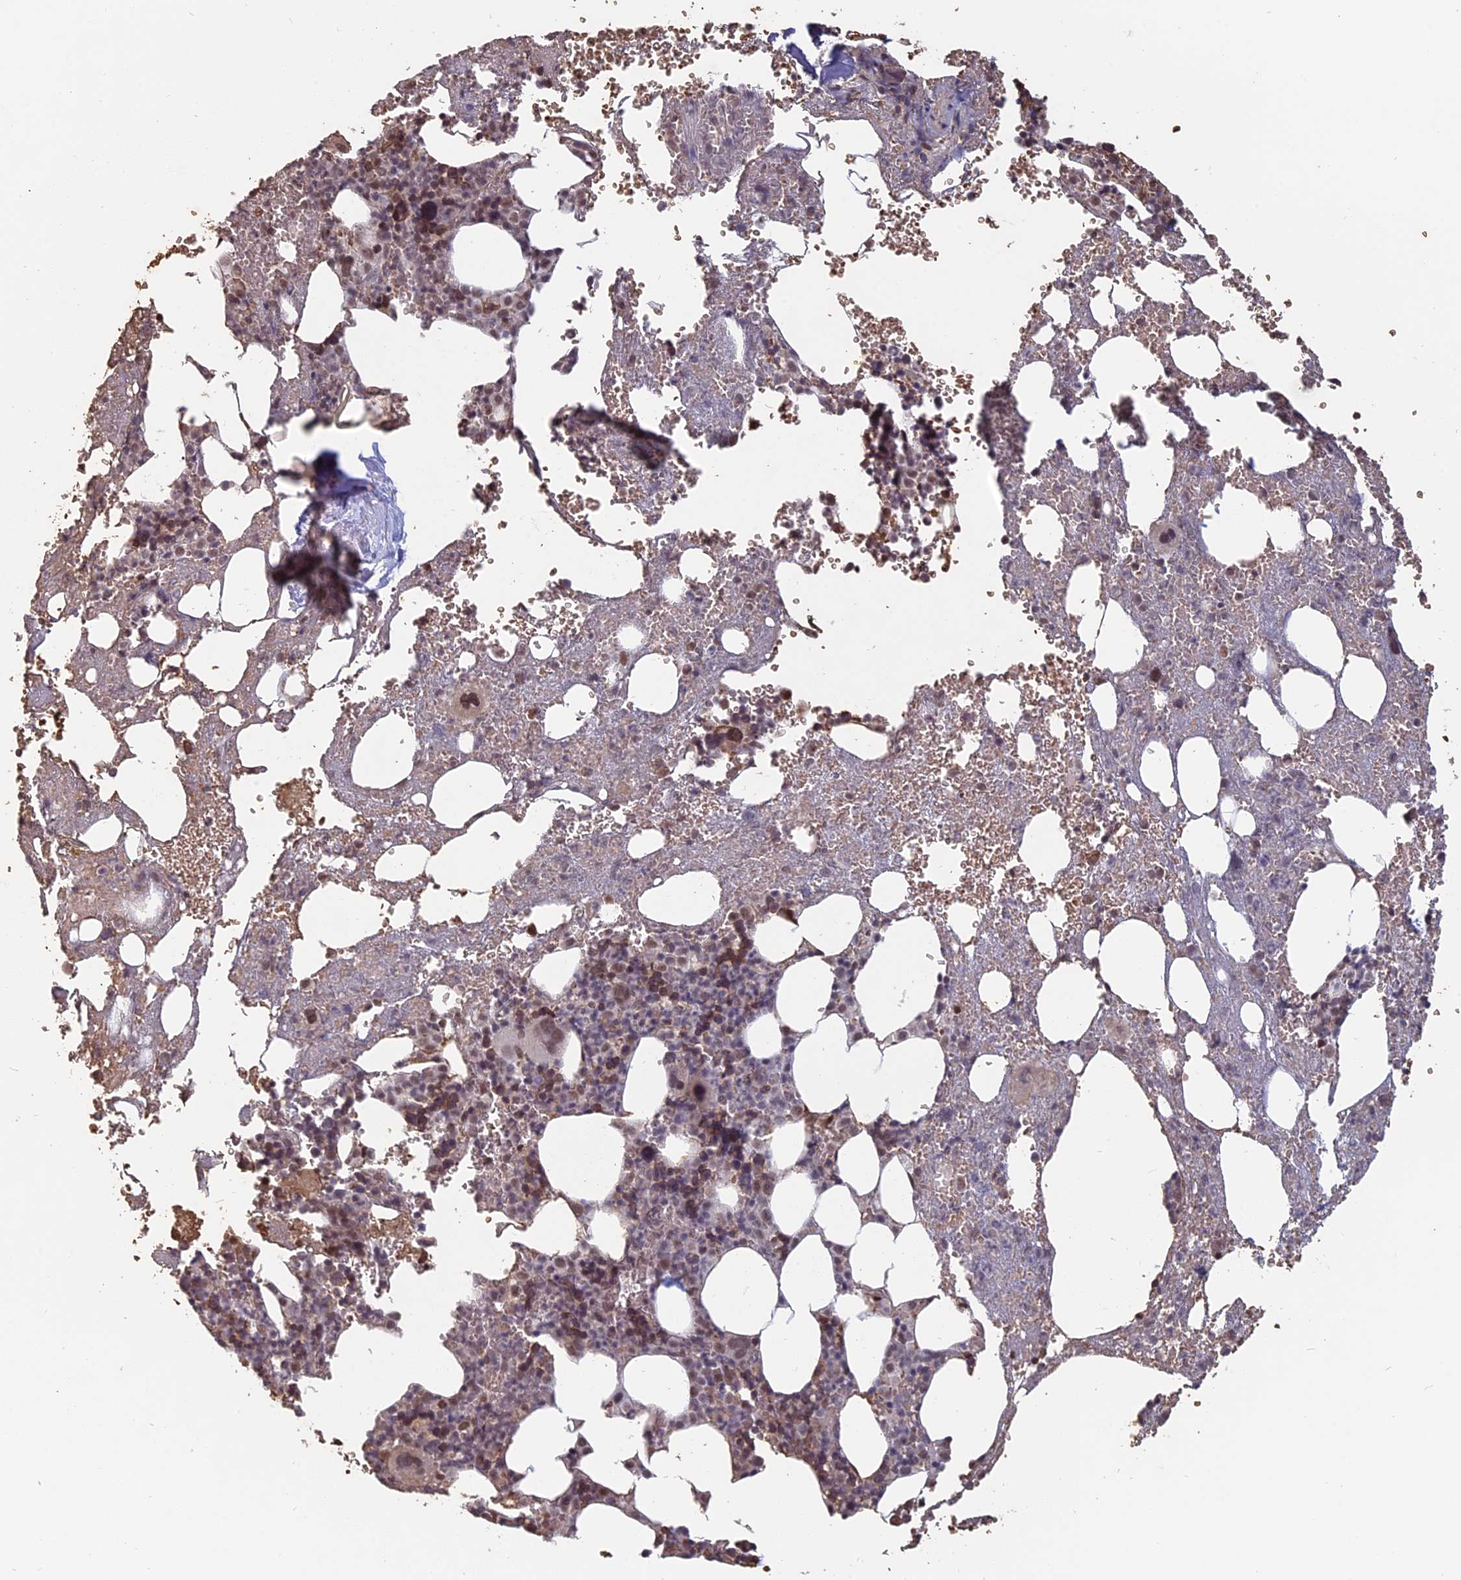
{"staining": {"intensity": "moderate", "quantity": "25%-75%", "location": "nuclear"}, "tissue": "bone marrow", "cell_type": "Hematopoietic cells", "image_type": "normal", "snomed": [{"axis": "morphology", "description": "Normal tissue, NOS"}, {"axis": "topography", "description": "Bone marrow"}], "caption": "Immunohistochemistry image of normal bone marrow: bone marrow stained using immunohistochemistry (IHC) shows medium levels of moderate protein expression localized specifically in the nuclear of hematopoietic cells, appearing as a nuclear brown color.", "gene": "MFAP1", "patient": {"sex": "male", "age": 61}}